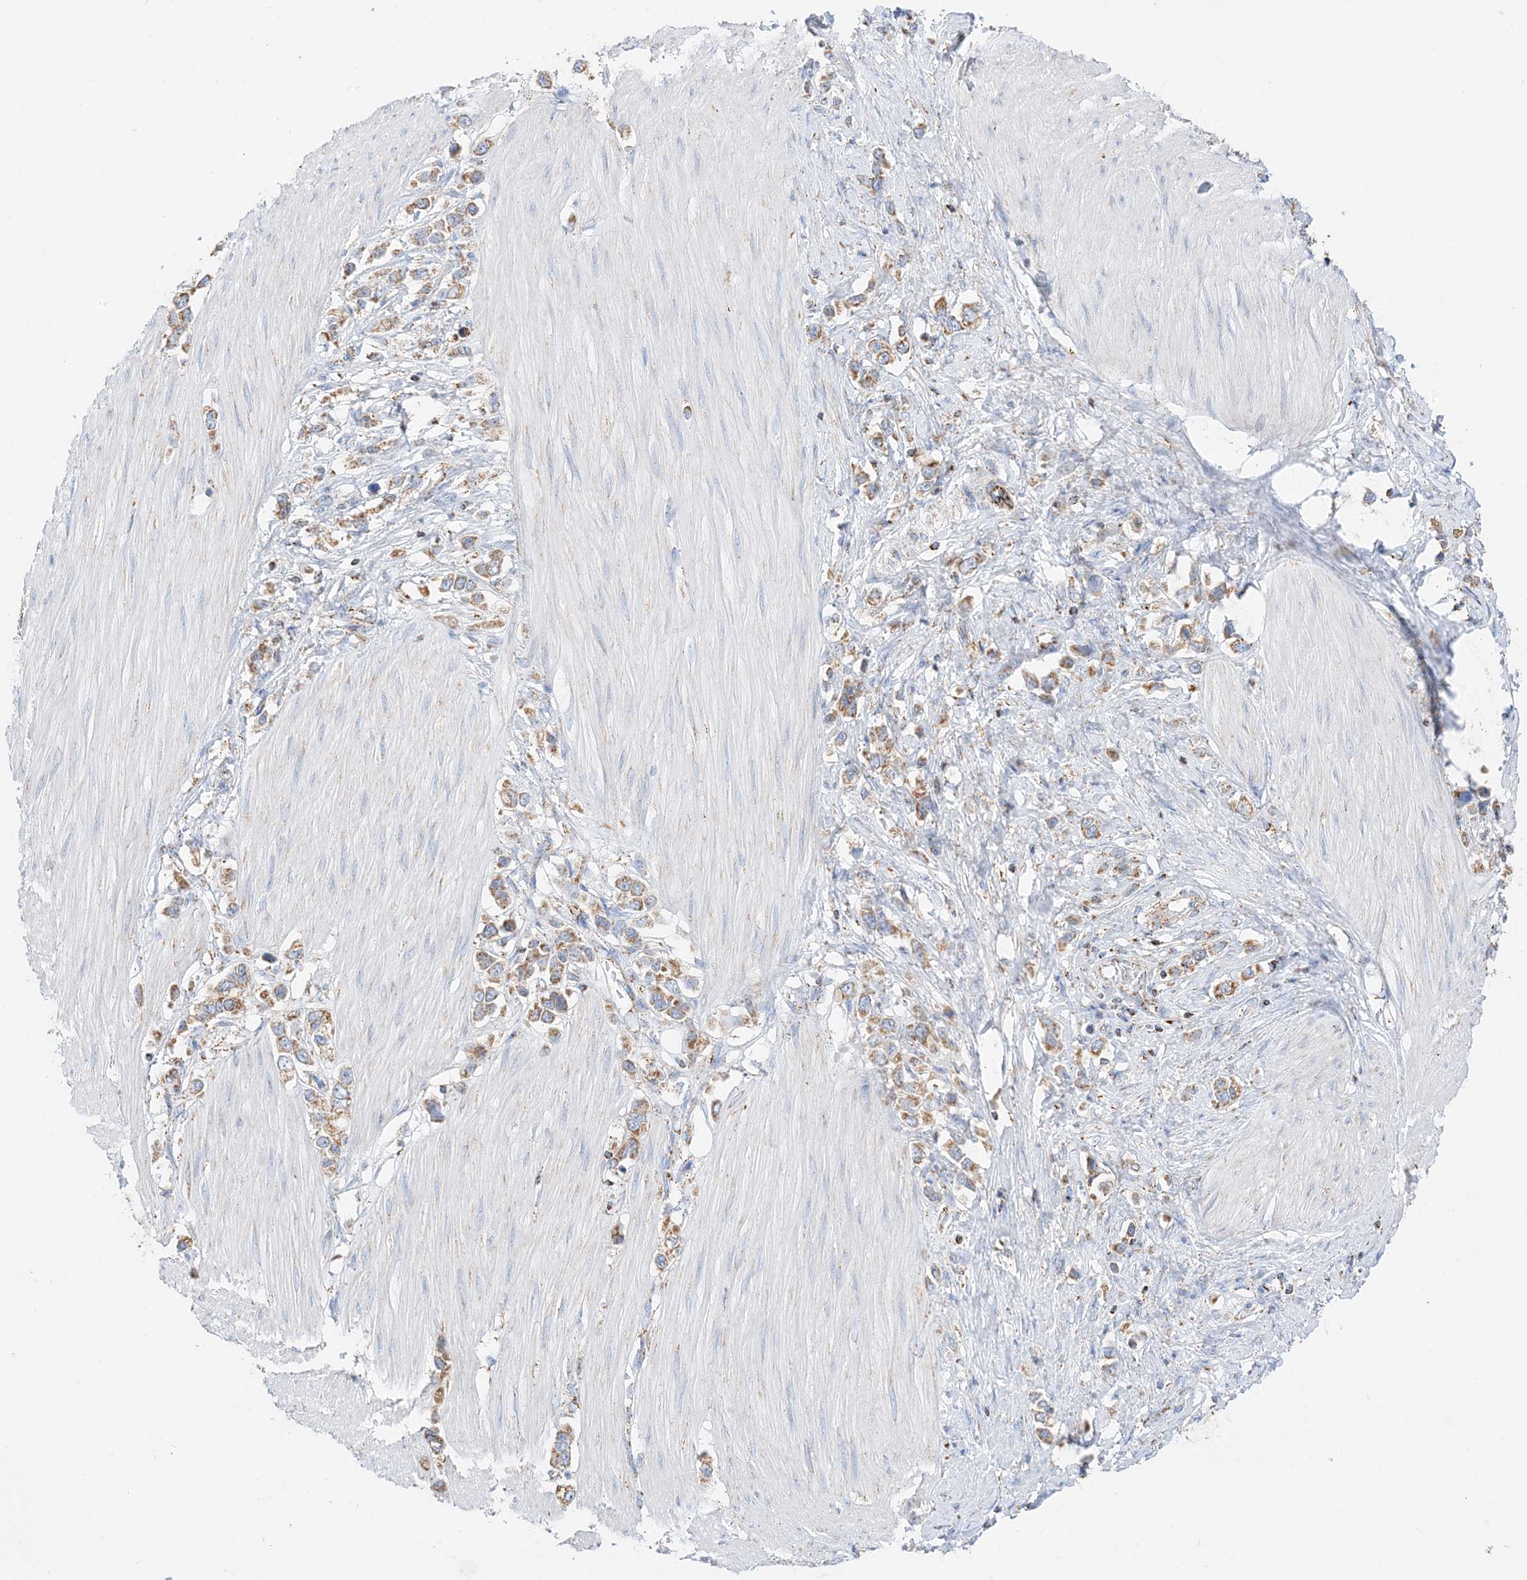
{"staining": {"intensity": "moderate", "quantity": ">75%", "location": "cytoplasmic/membranous"}, "tissue": "stomach cancer", "cell_type": "Tumor cells", "image_type": "cancer", "snomed": [{"axis": "morphology", "description": "Adenocarcinoma, NOS"}, {"axis": "topography", "description": "Stomach"}], "caption": "Stomach cancer (adenocarcinoma) tissue exhibits moderate cytoplasmic/membranous expression in about >75% of tumor cells", "gene": "CAPN13", "patient": {"sex": "female", "age": 65}}